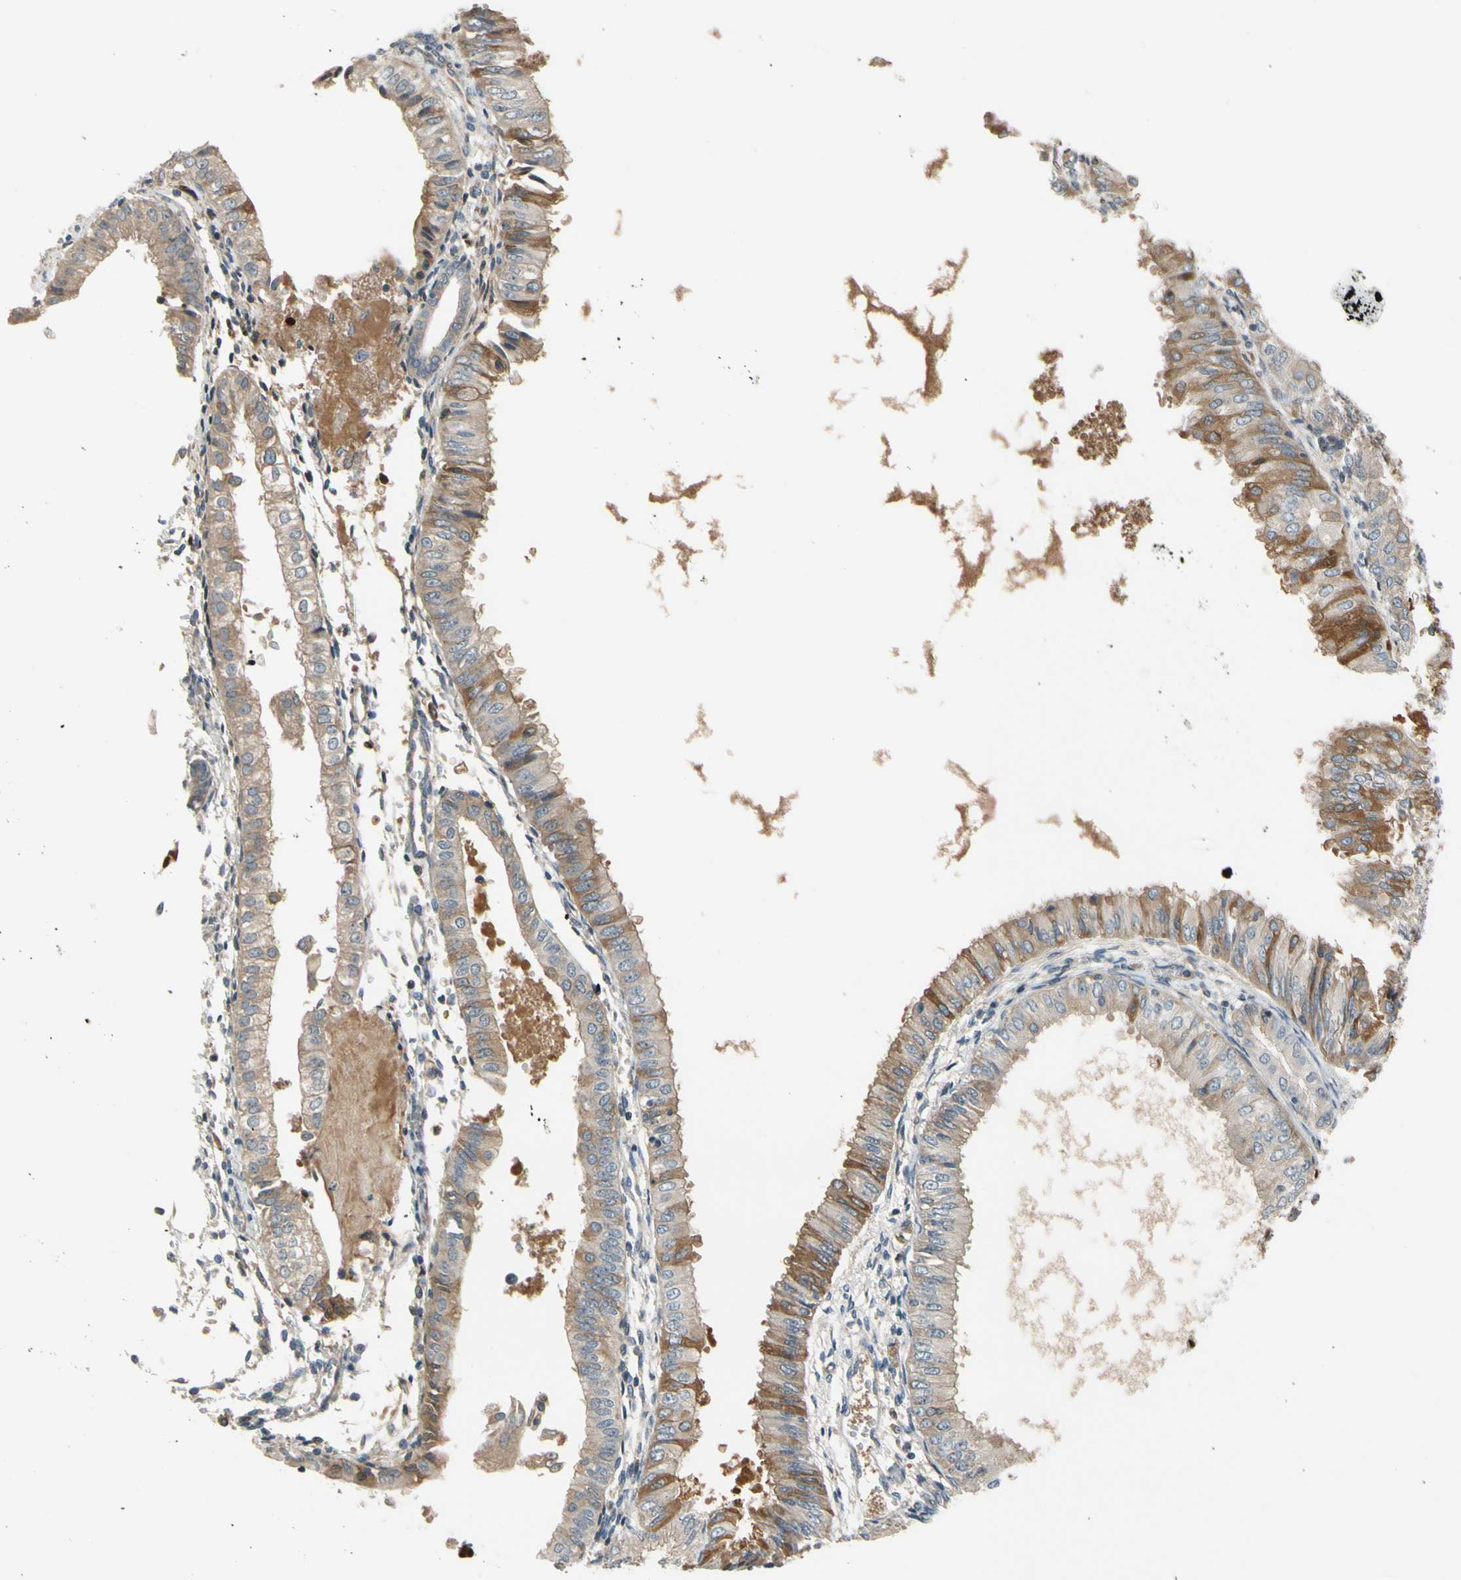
{"staining": {"intensity": "moderate", "quantity": "<25%", "location": "cytoplasmic/membranous"}, "tissue": "endometrial cancer", "cell_type": "Tumor cells", "image_type": "cancer", "snomed": [{"axis": "morphology", "description": "Adenocarcinoma, NOS"}, {"axis": "topography", "description": "Endometrium"}], "caption": "Moderate cytoplasmic/membranous staining is present in about <25% of tumor cells in endometrial cancer (adenocarcinoma).", "gene": "C4A", "patient": {"sex": "female", "age": 53}}